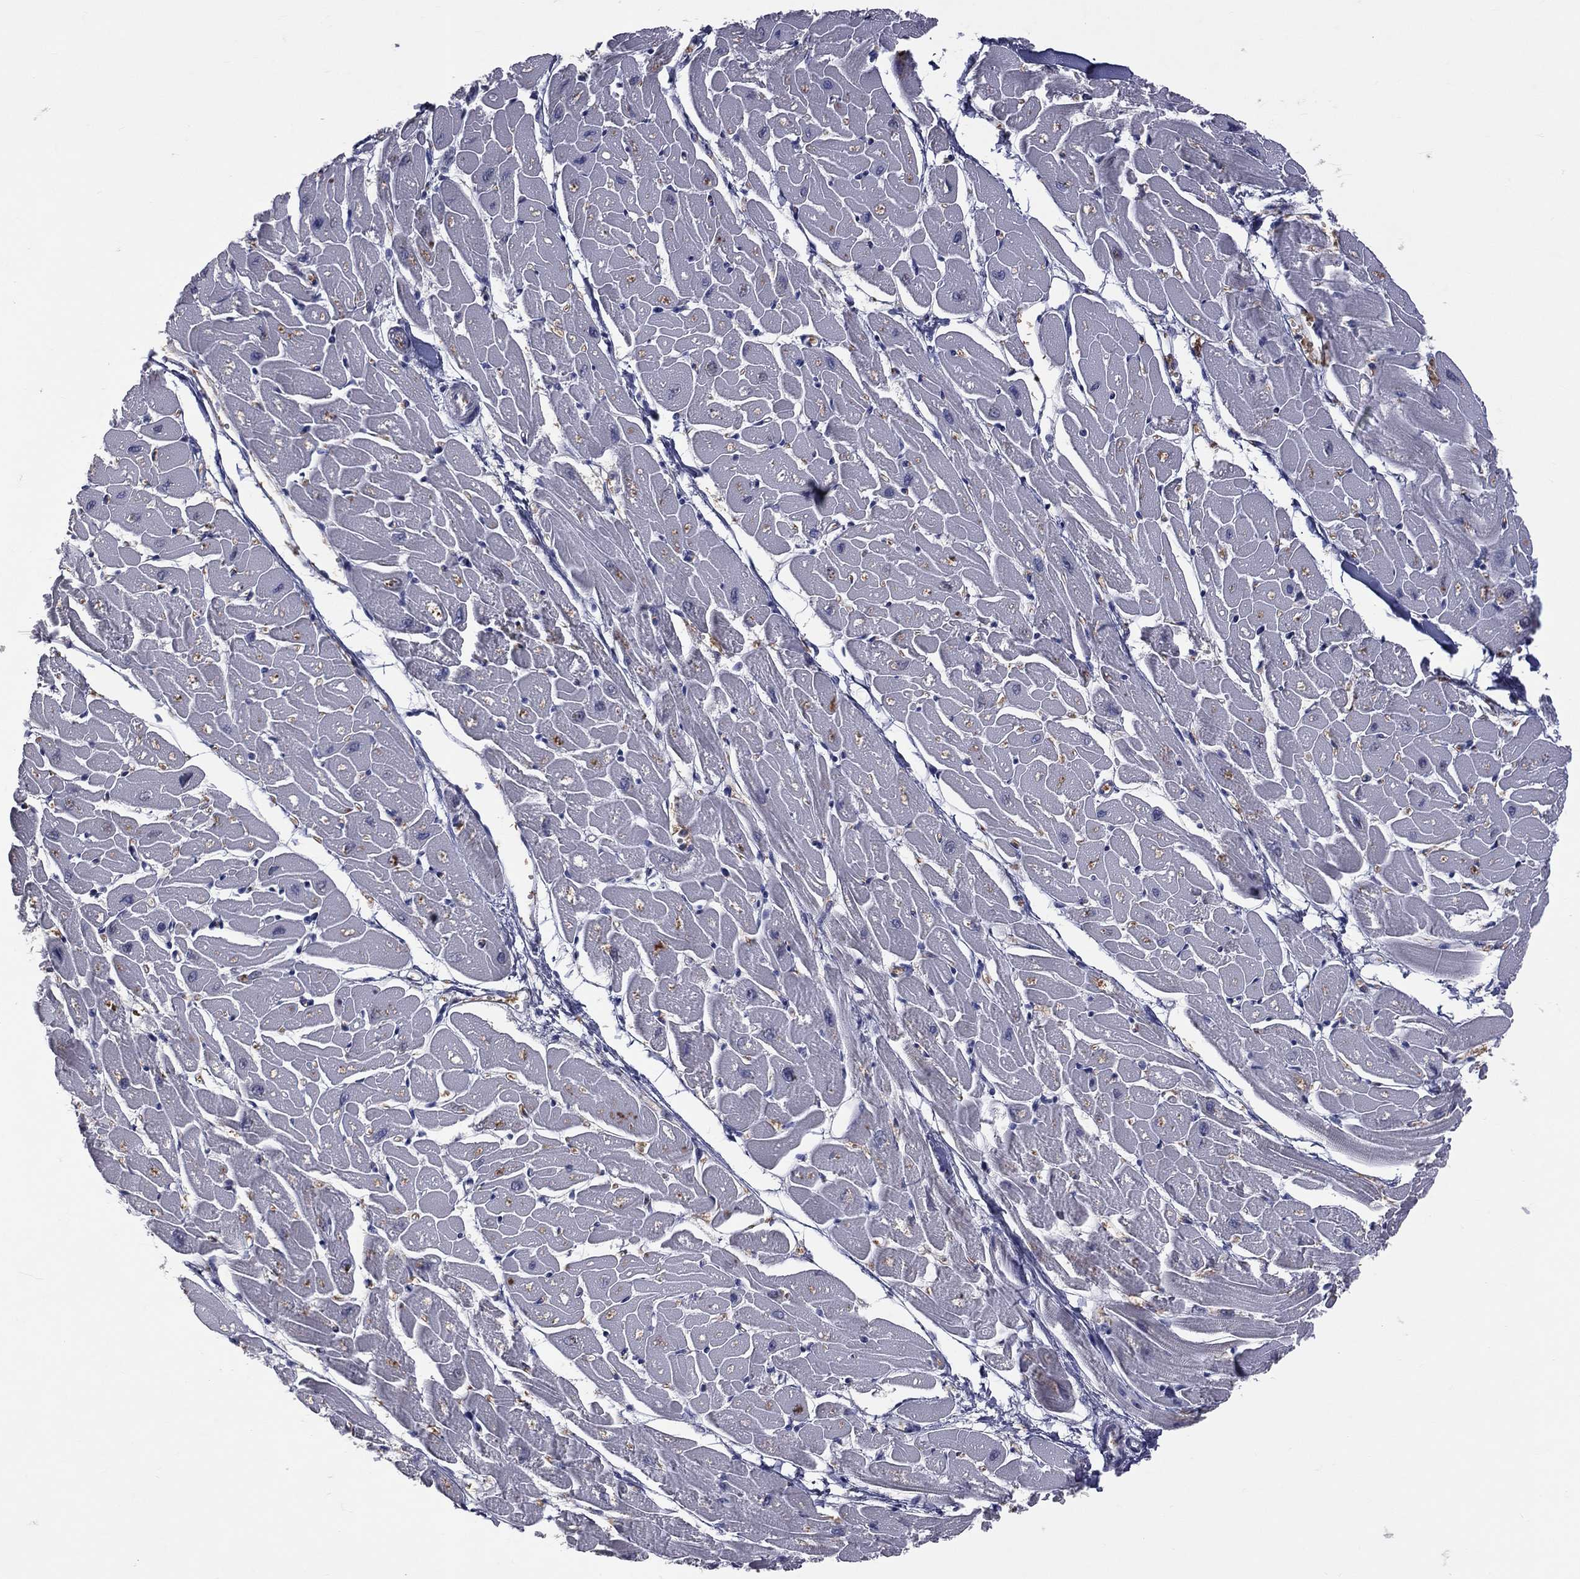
{"staining": {"intensity": "negative", "quantity": "none", "location": "none"}, "tissue": "heart muscle", "cell_type": "Cardiomyocytes", "image_type": "normal", "snomed": [{"axis": "morphology", "description": "Normal tissue, NOS"}, {"axis": "topography", "description": "Heart"}], "caption": "The histopathology image displays no significant expression in cardiomyocytes of heart muscle.", "gene": "DSG4", "patient": {"sex": "male", "age": 57}}